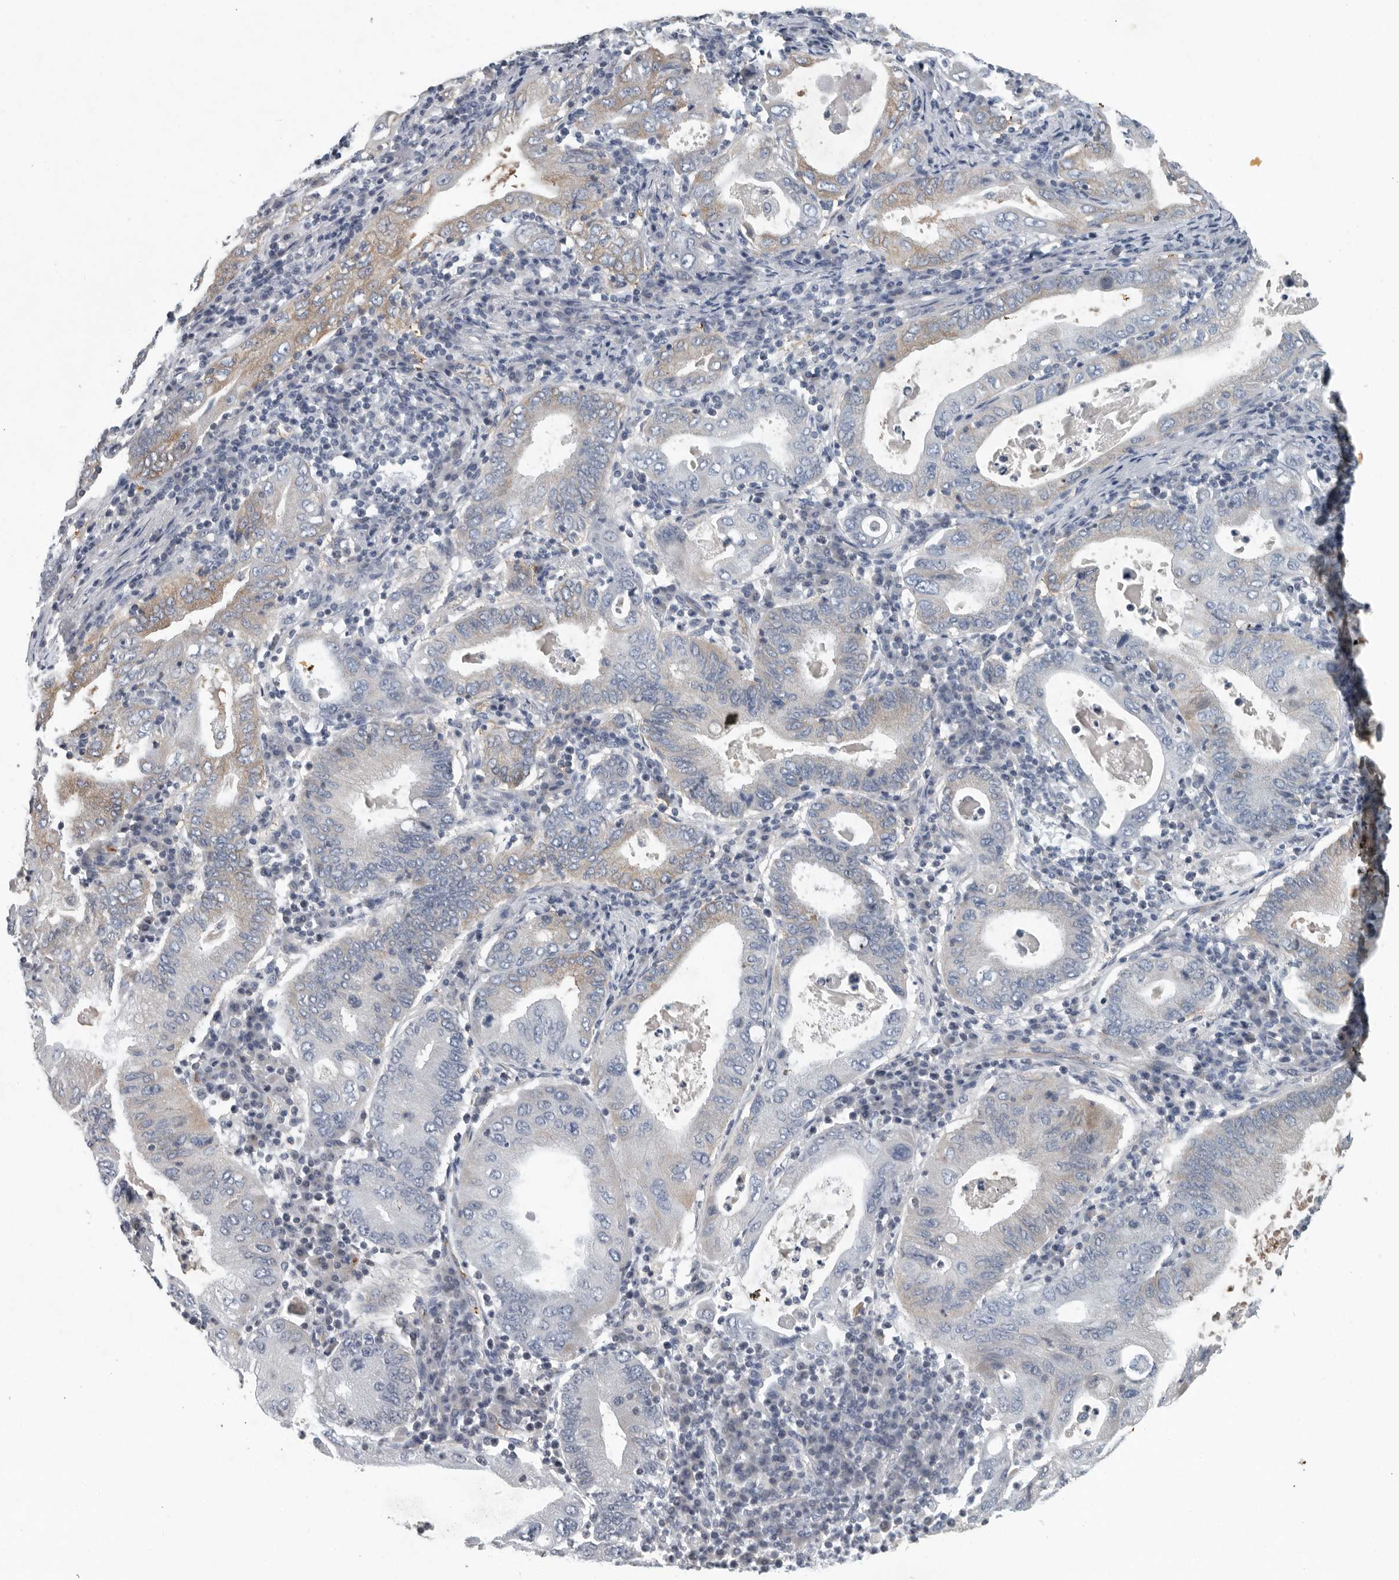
{"staining": {"intensity": "weak", "quantity": "25%-75%", "location": "cytoplasmic/membranous"}, "tissue": "stomach cancer", "cell_type": "Tumor cells", "image_type": "cancer", "snomed": [{"axis": "morphology", "description": "Normal tissue, NOS"}, {"axis": "morphology", "description": "Adenocarcinoma, NOS"}, {"axis": "topography", "description": "Esophagus"}, {"axis": "topography", "description": "Stomach, upper"}, {"axis": "topography", "description": "Peripheral nerve tissue"}], "caption": "Stomach cancer (adenocarcinoma) stained with IHC displays weak cytoplasmic/membranous positivity in about 25%-75% of tumor cells. The protein of interest is stained brown, and the nuclei are stained in blue (DAB (3,3'-diaminobenzidine) IHC with brightfield microscopy, high magnification).", "gene": "MPP3", "patient": {"sex": "male", "age": 62}}